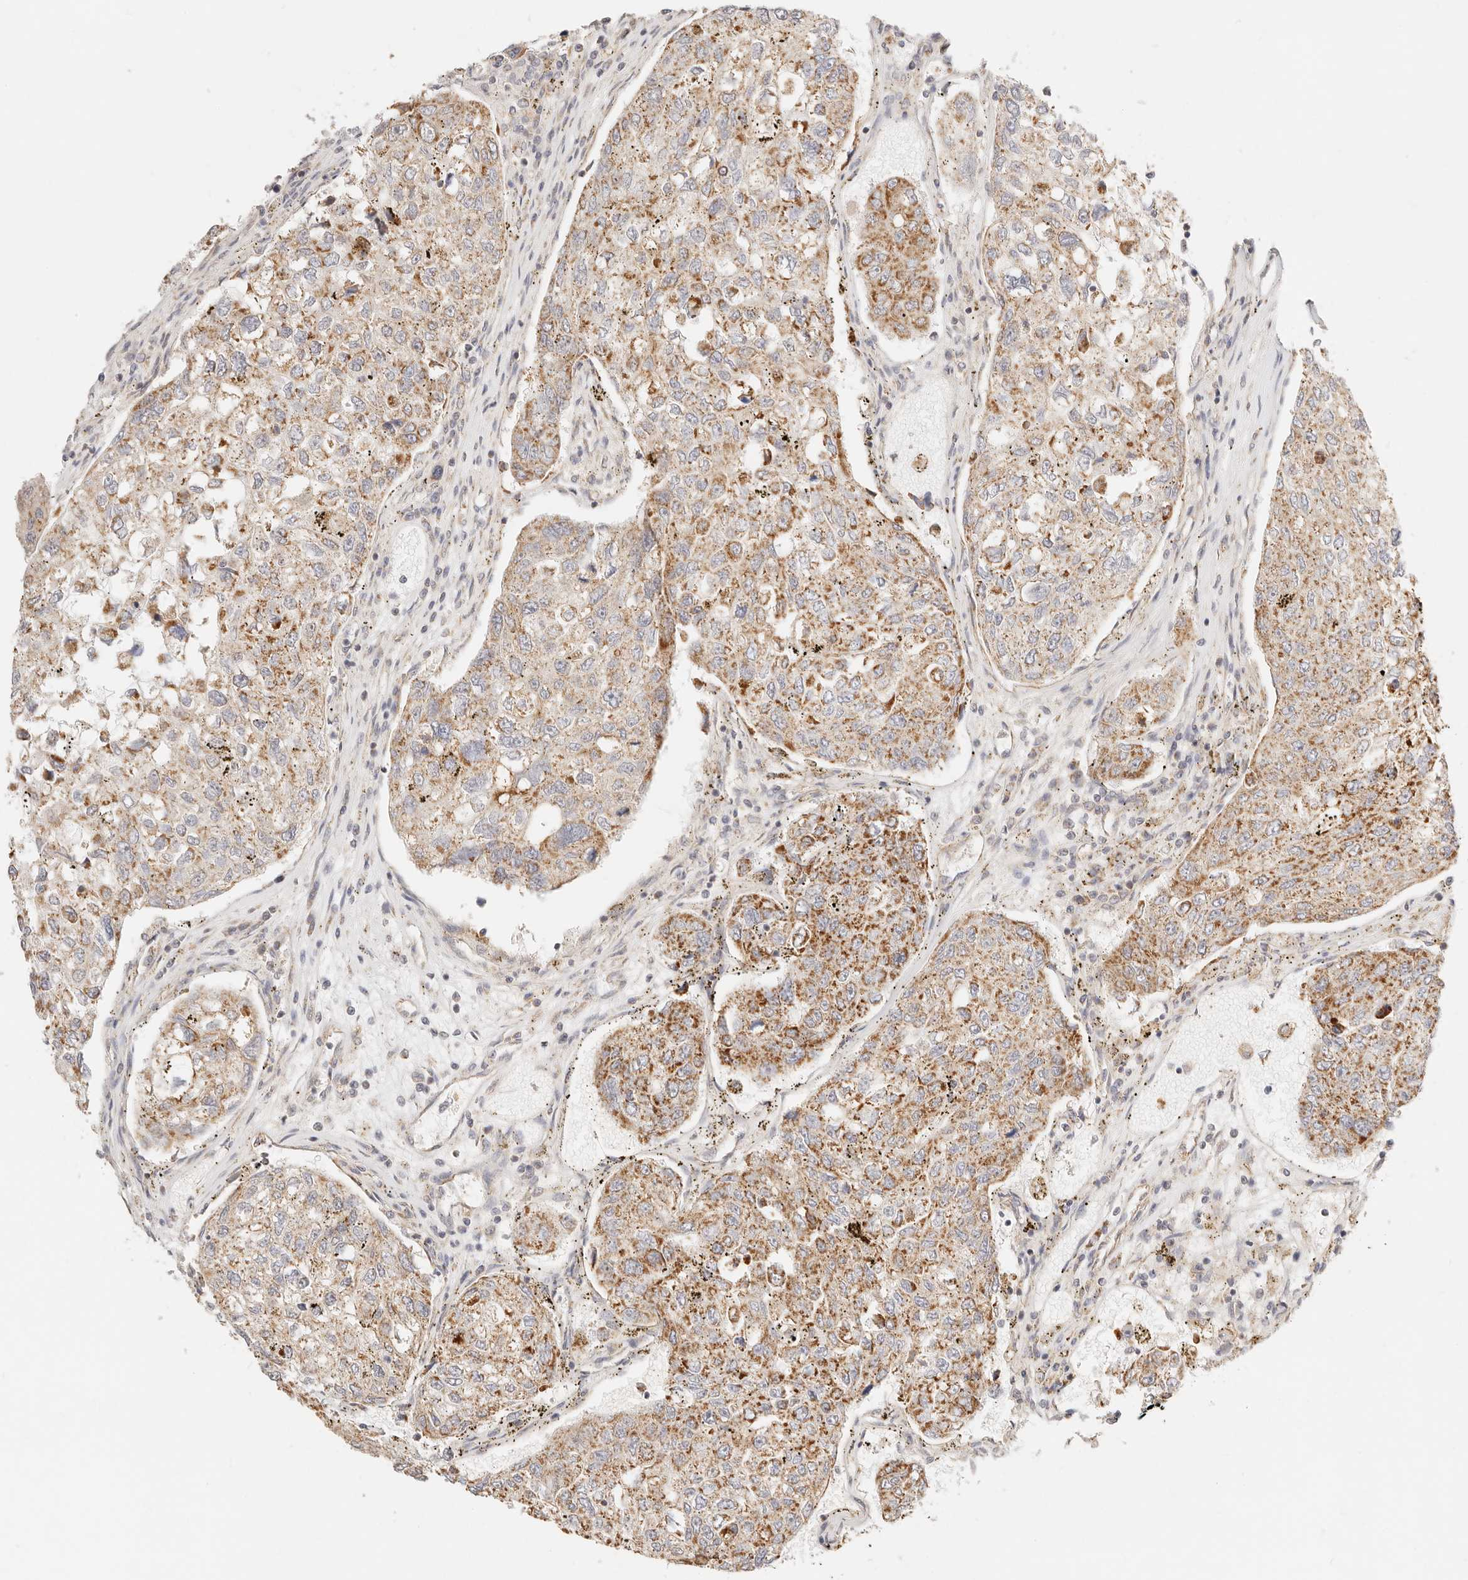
{"staining": {"intensity": "moderate", "quantity": ">75%", "location": "cytoplasmic/membranous"}, "tissue": "urothelial cancer", "cell_type": "Tumor cells", "image_type": "cancer", "snomed": [{"axis": "morphology", "description": "Urothelial carcinoma, High grade"}, {"axis": "topography", "description": "Lymph node"}, {"axis": "topography", "description": "Urinary bladder"}], "caption": "IHC (DAB (3,3'-diaminobenzidine)) staining of high-grade urothelial carcinoma shows moderate cytoplasmic/membranous protein positivity in approximately >75% of tumor cells.", "gene": "ZC3H11A", "patient": {"sex": "male", "age": 51}}